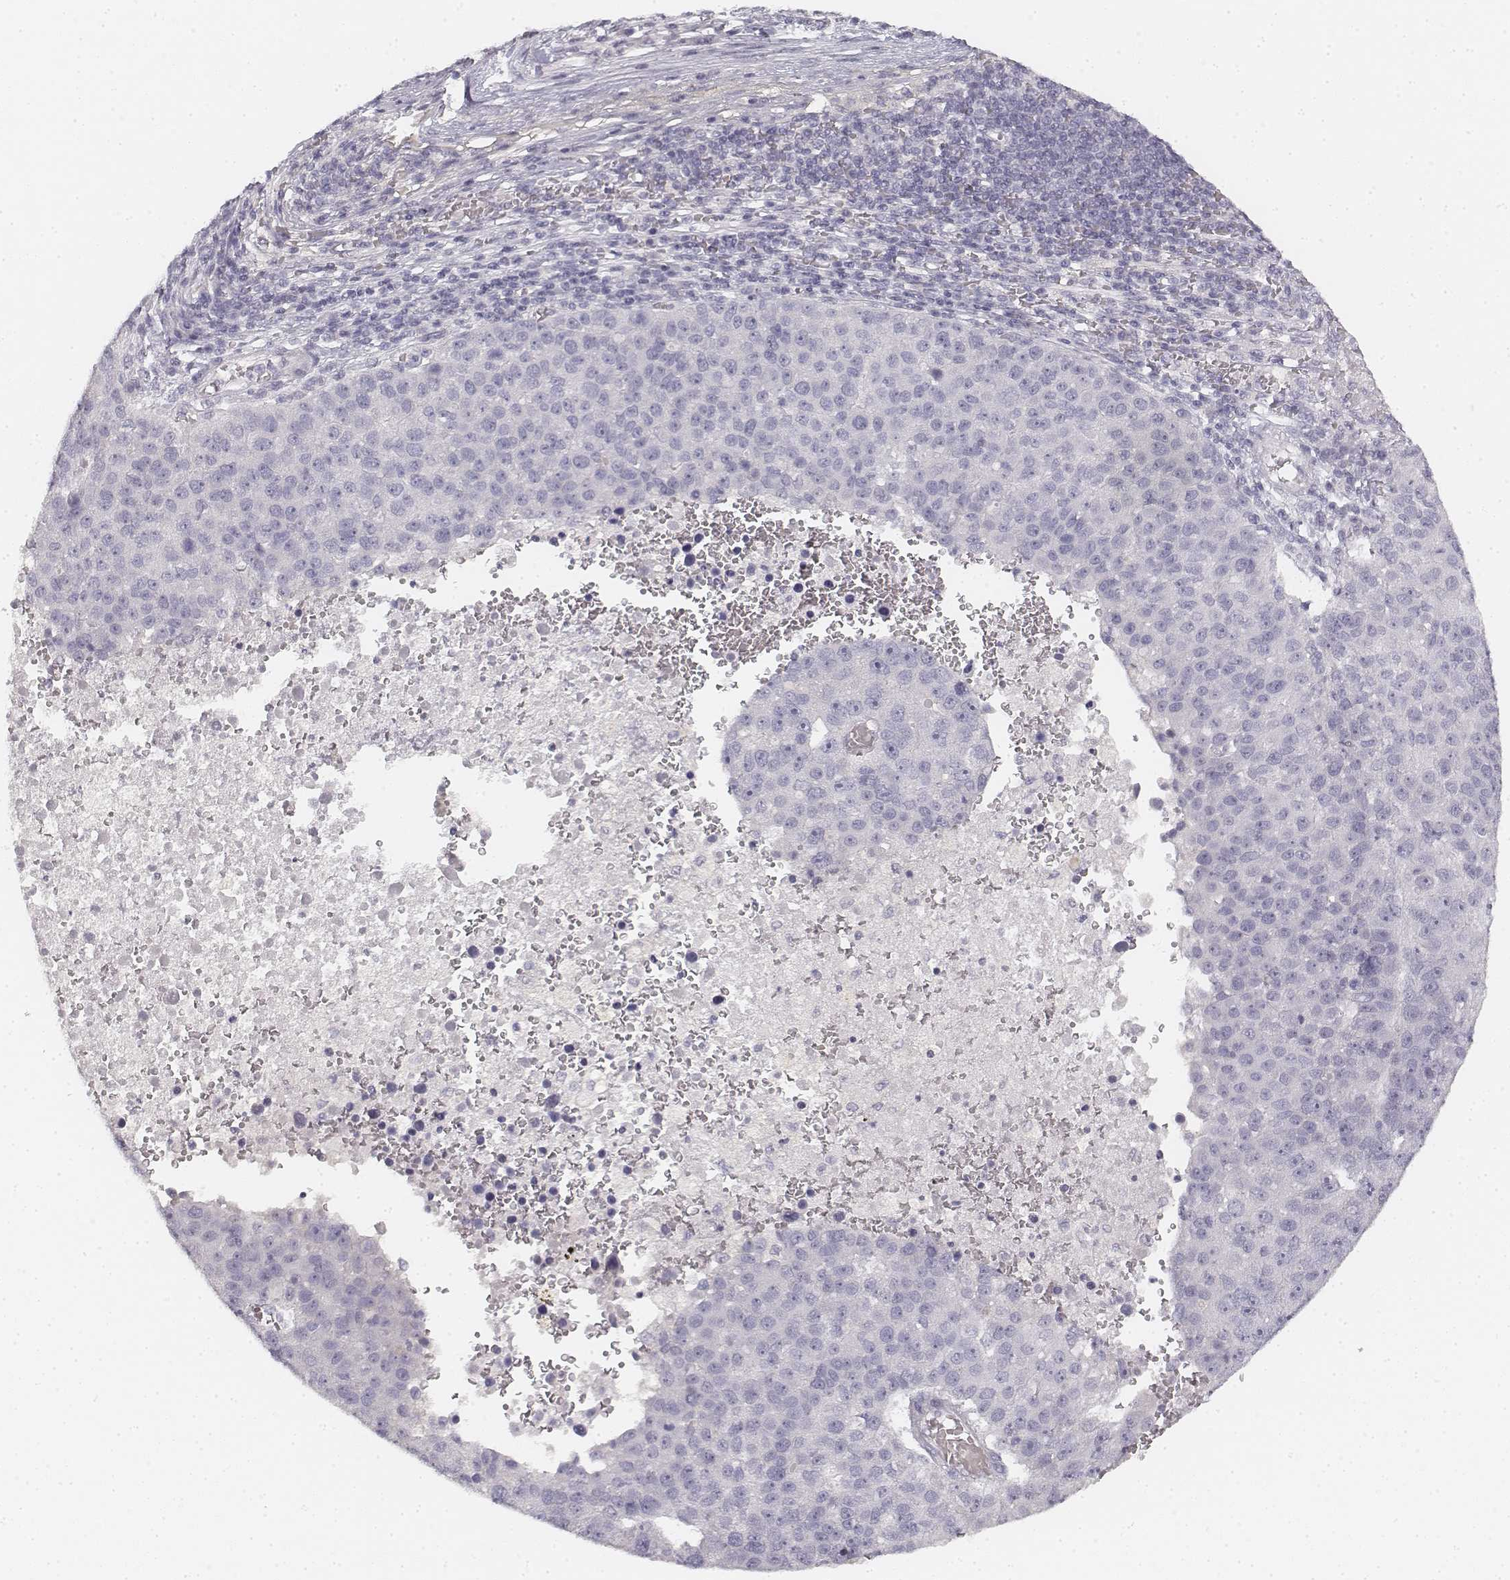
{"staining": {"intensity": "negative", "quantity": "none", "location": "none"}, "tissue": "pancreatic cancer", "cell_type": "Tumor cells", "image_type": "cancer", "snomed": [{"axis": "morphology", "description": "Adenocarcinoma, NOS"}, {"axis": "topography", "description": "Pancreas"}], "caption": "Immunohistochemistry (IHC) of human pancreatic adenocarcinoma exhibits no expression in tumor cells.", "gene": "DSG4", "patient": {"sex": "female", "age": 61}}